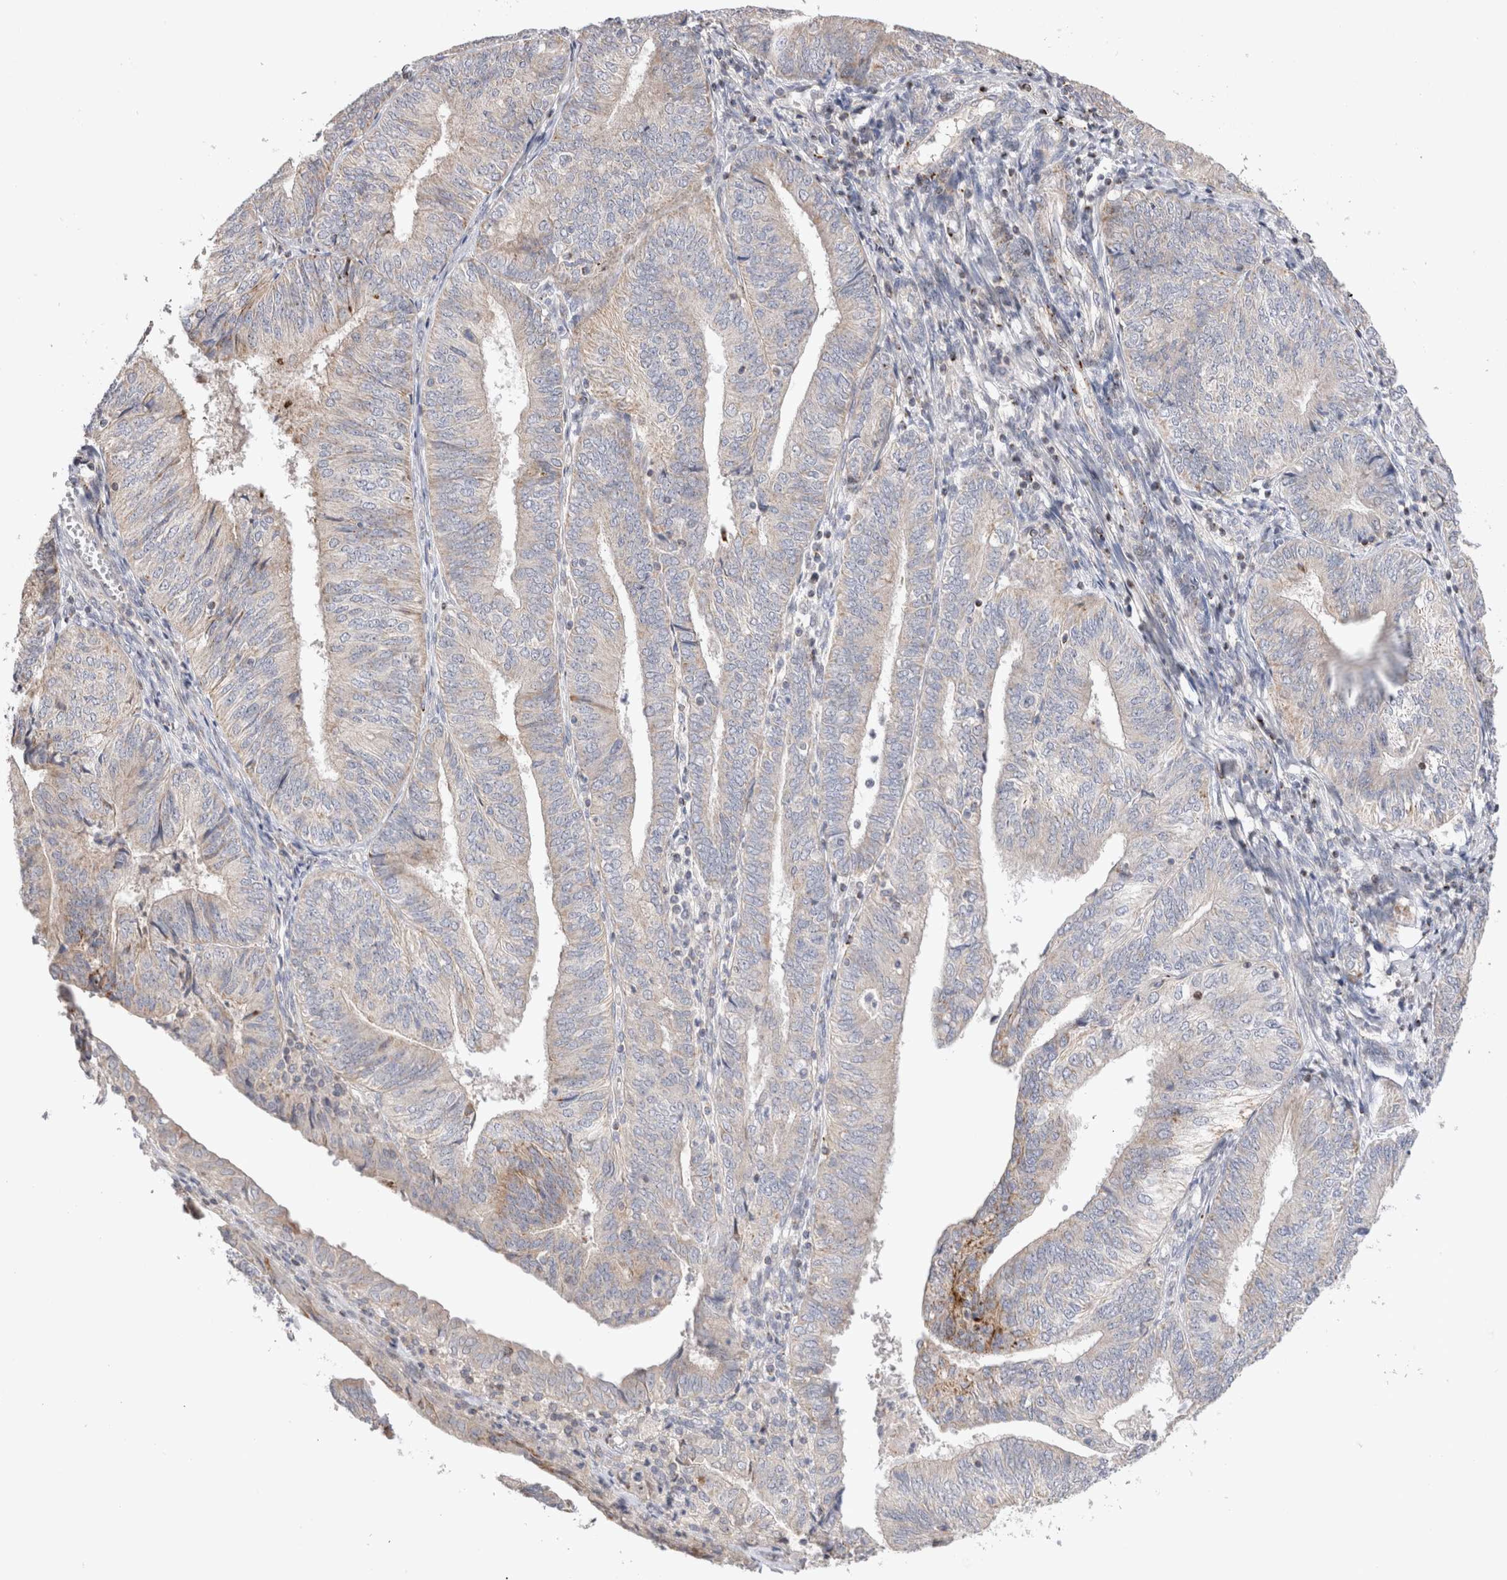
{"staining": {"intensity": "weak", "quantity": "<25%", "location": "cytoplasmic/membranous"}, "tissue": "endometrial cancer", "cell_type": "Tumor cells", "image_type": "cancer", "snomed": [{"axis": "morphology", "description": "Adenocarcinoma, NOS"}, {"axis": "topography", "description": "Endometrium"}], "caption": "High power microscopy photomicrograph of an immunohistochemistry image of endometrial cancer, revealing no significant expression in tumor cells. Nuclei are stained in blue.", "gene": "CHADL", "patient": {"sex": "female", "age": 58}}